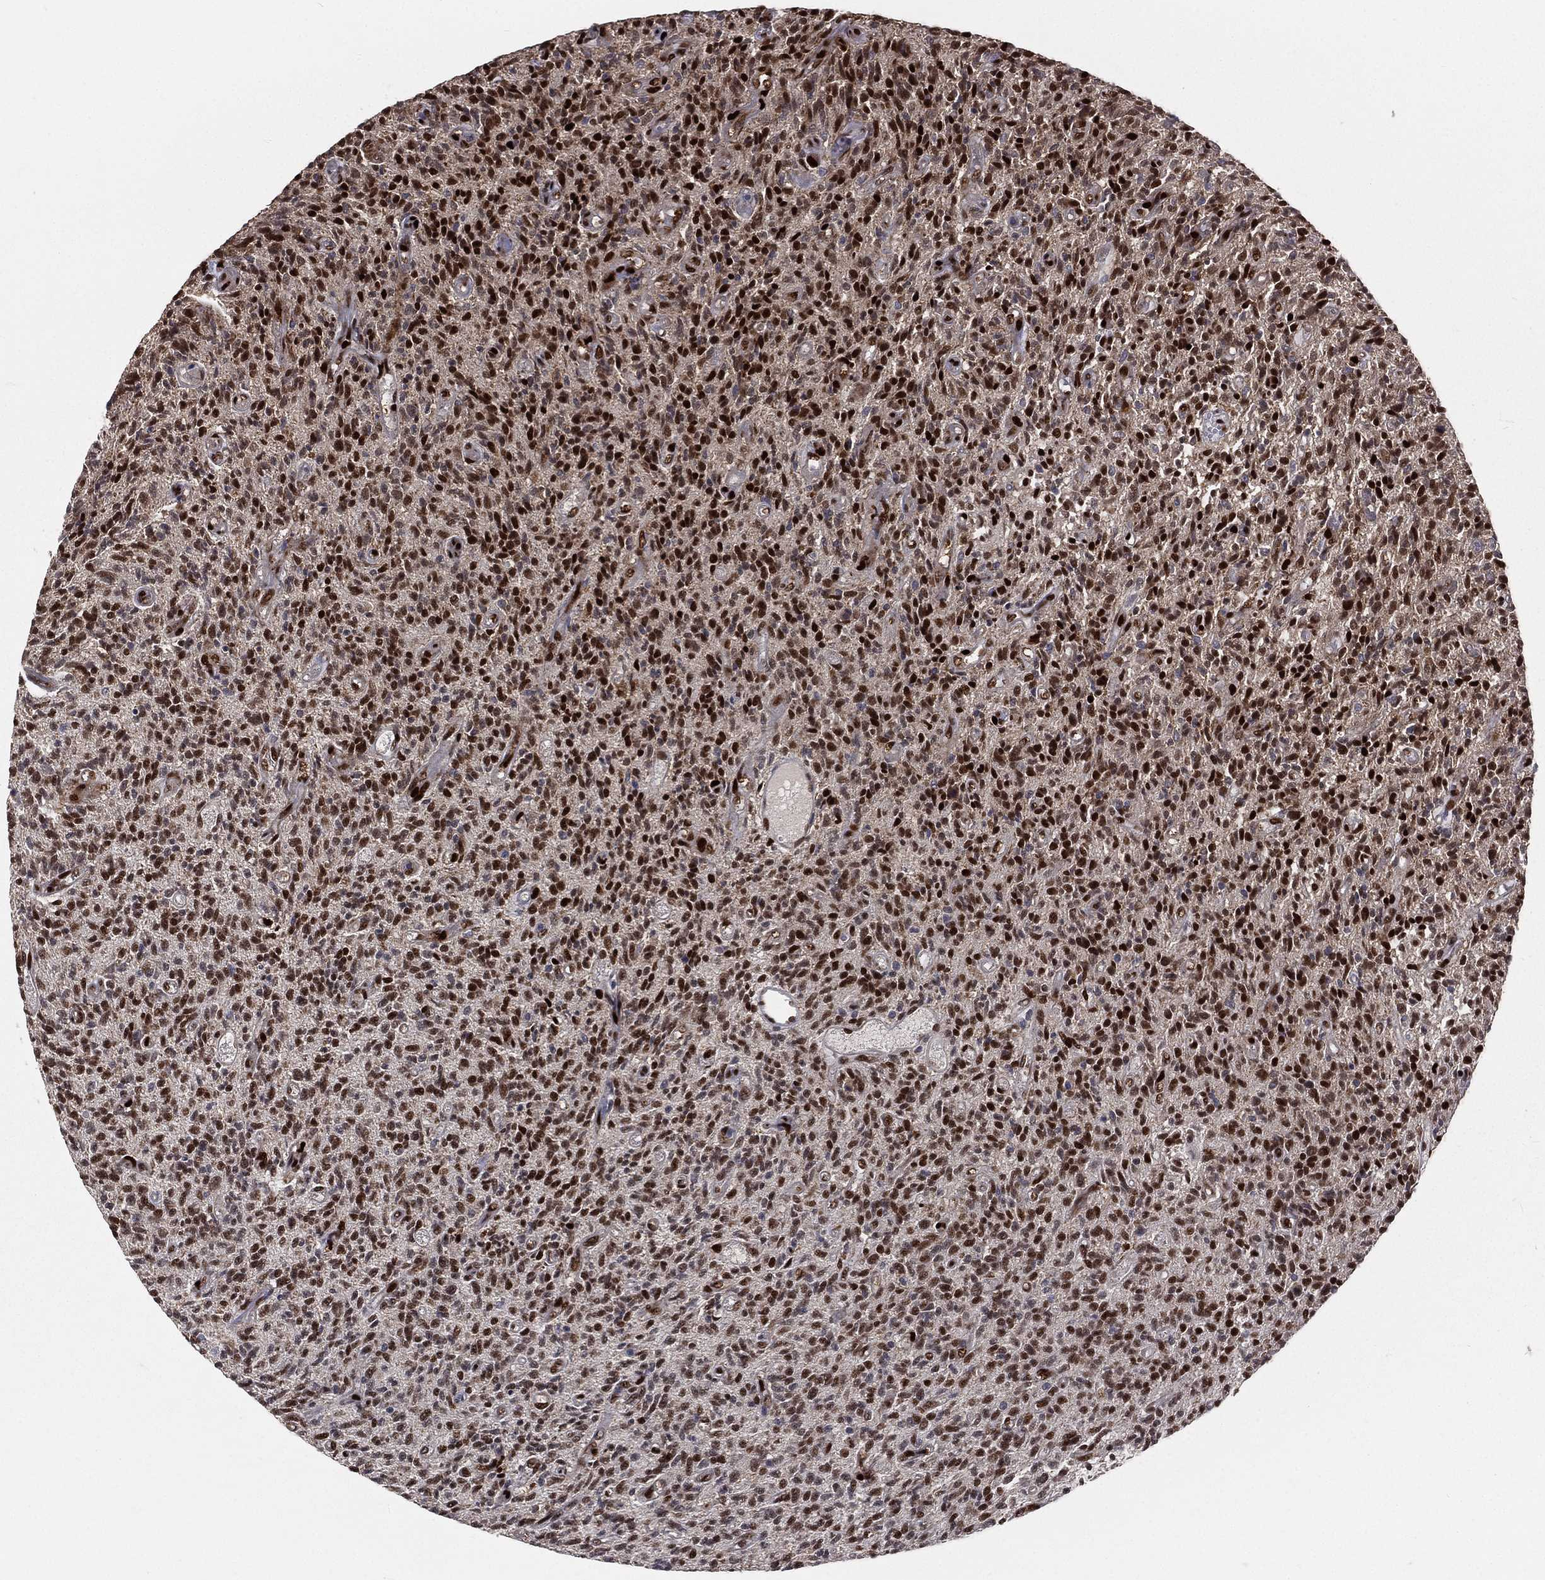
{"staining": {"intensity": "strong", "quantity": ">75%", "location": "nuclear"}, "tissue": "glioma", "cell_type": "Tumor cells", "image_type": "cancer", "snomed": [{"axis": "morphology", "description": "Glioma, malignant, High grade"}, {"axis": "topography", "description": "Brain"}], "caption": "Human malignant glioma (high-grade) stained with a brown dye demonstrates strong nuclear positive staining in about >75% of tumor cells.", "gene": "ZEB1", "patient": {"sex": "male", "age": 64}}